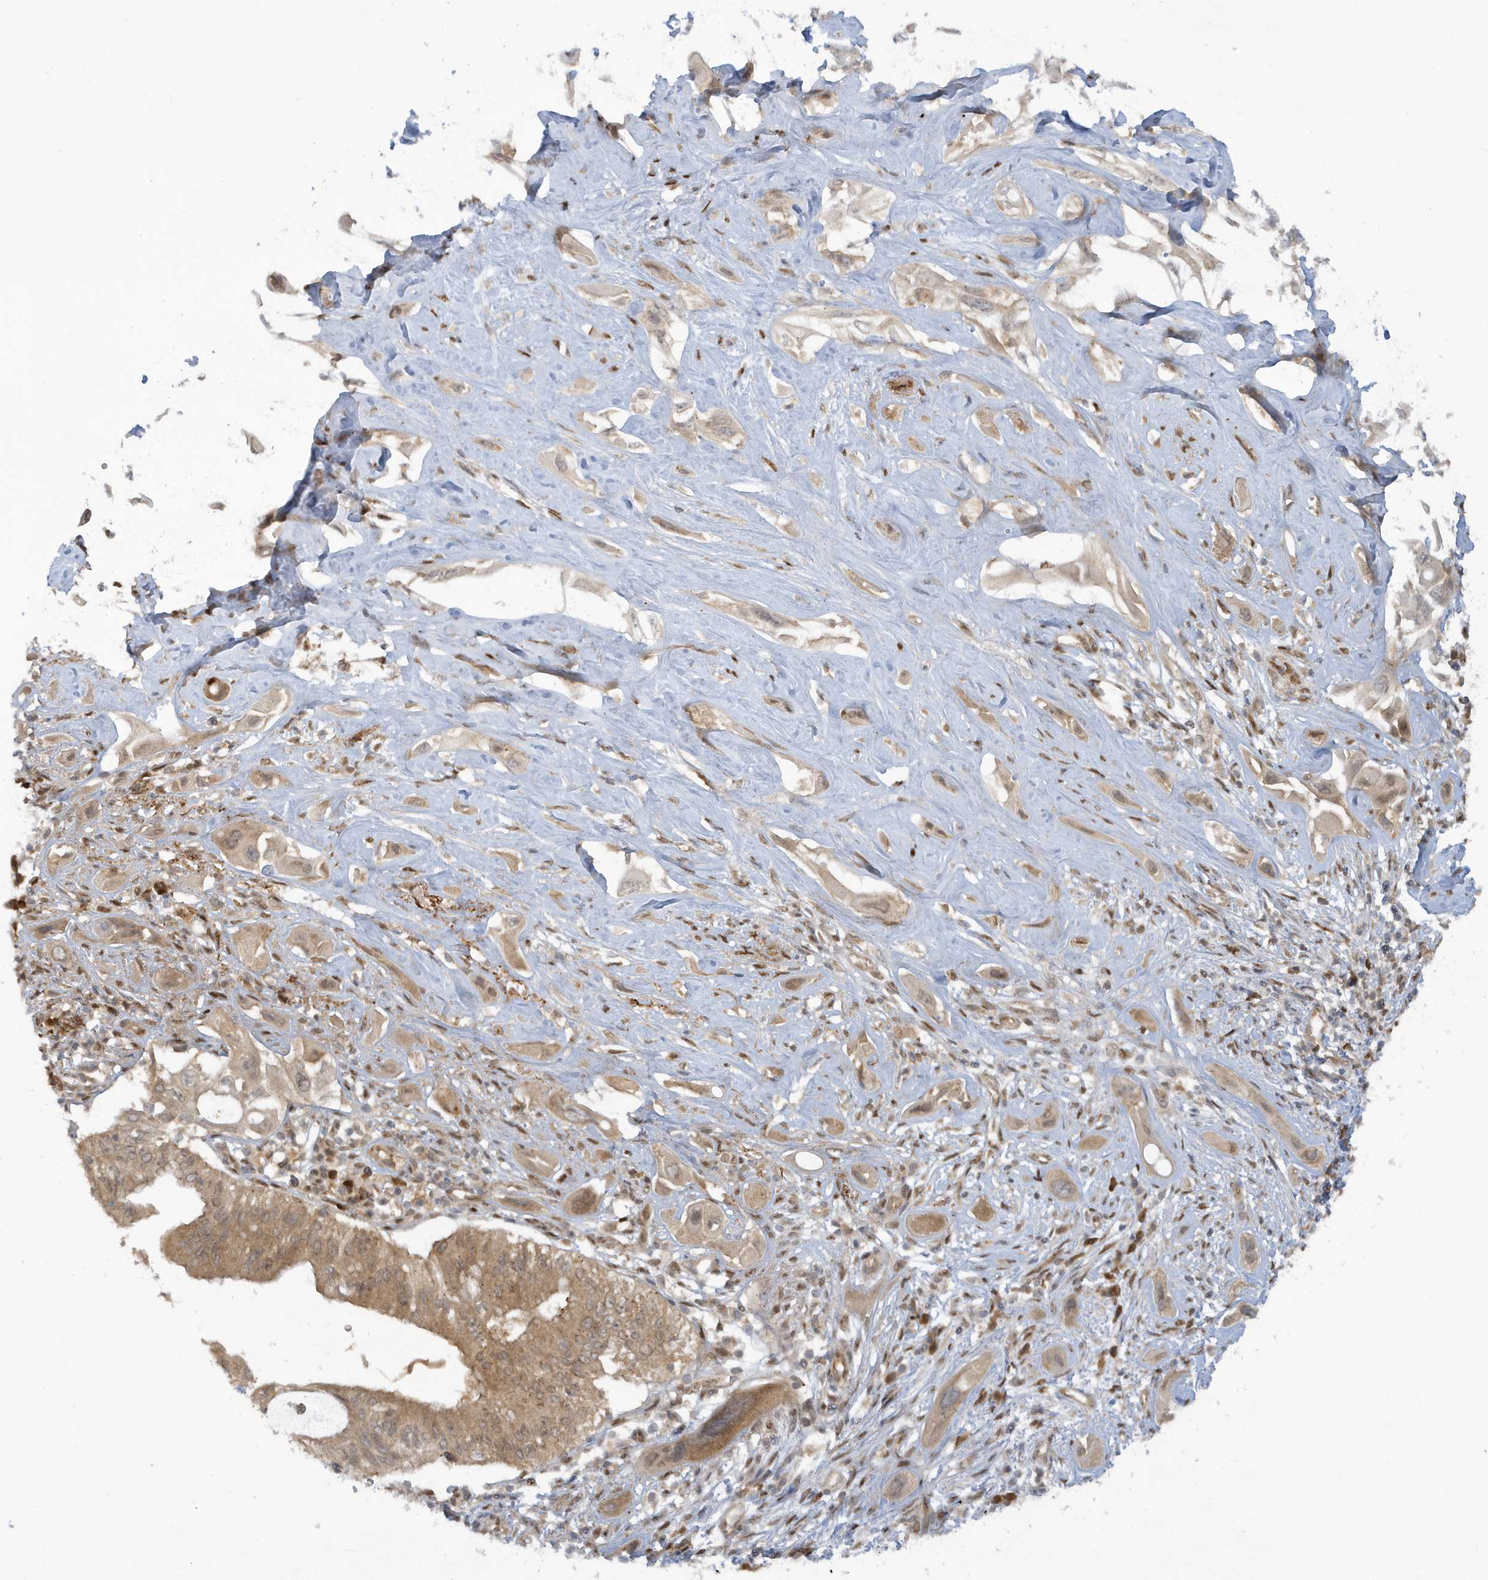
{"staining": {"intensity": "moderate", "quantity": ">75%", "location": "cytoplasmic/membranous"}, "tissue": "pancreatic cancer", "cell_type": "Tumor cells", "image_type": "cancer", "snomed": [{"axis": "morphology", "description": "Adenocarcinoma, NOS"}, {"axis": "topography", "description": "Pancreas"}], "caption": "Immunohistochemical staining of adenocarcinoma (pancreatic) shows moderate cytoplasmic/membranous protein positivity in about >75% of tumor cells.", "gene": "ATG4A", "patient": {"sex": "male", "age": 68}}